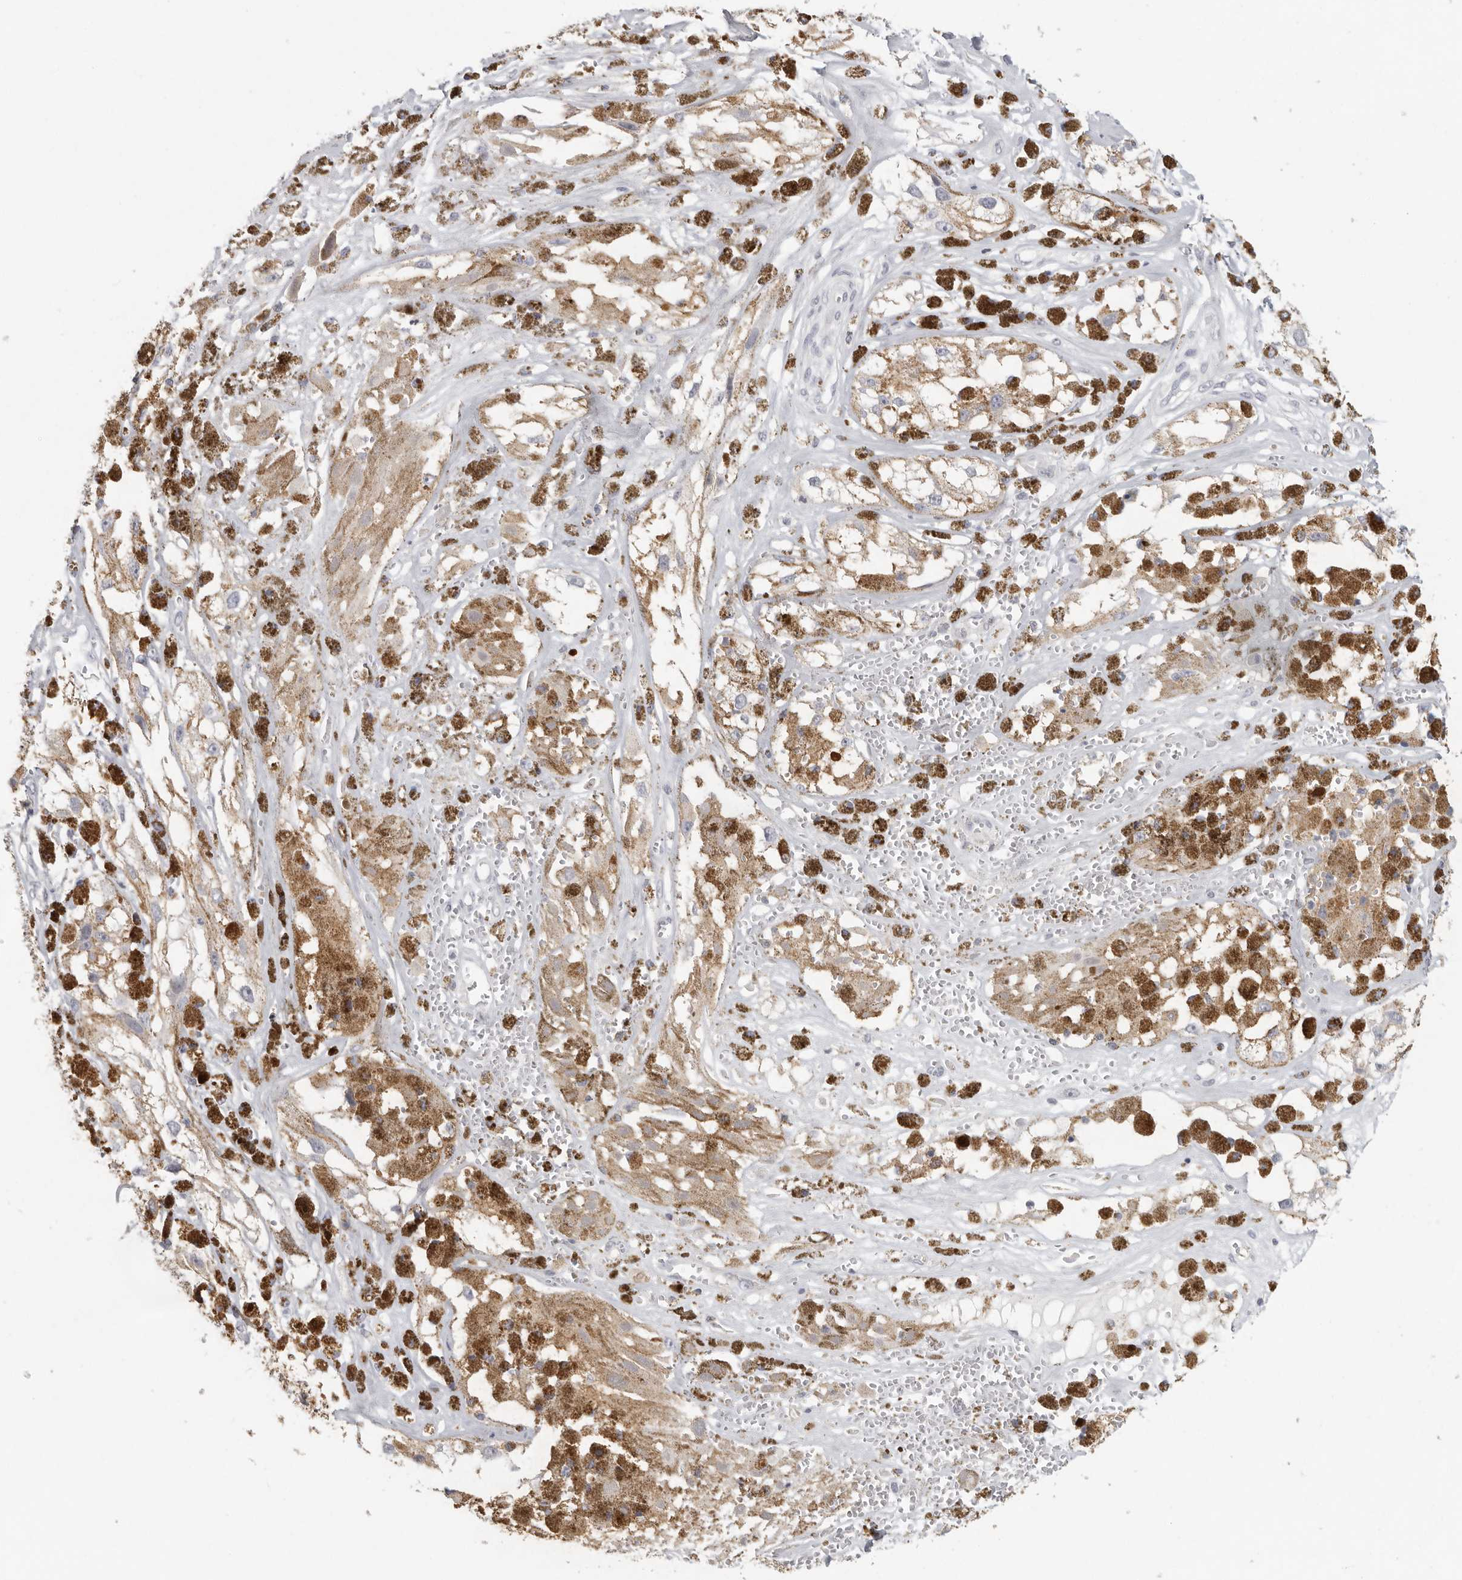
{"staining": {"intensity": "weak", "quantity": ">75%", "location": "cytoplasmic/membranous"}, "tissue": "melanoma", "cell_type": "Tumor cells", "image_type": "cancer", "snomed": [{"axis": "morphology", "description": "Malignant melanoma, NOS"}, {"axis": "topography", "description": "Skin"}], "caption": "IHC micrograph of human melanoma stained for a protein (brown), which exhibits low levels of weak cytoplasmic/membranous expression in about >75% of tumor cells.", "gene": "DNAJC11", "patient": {"sex": "male", "age": 88}}